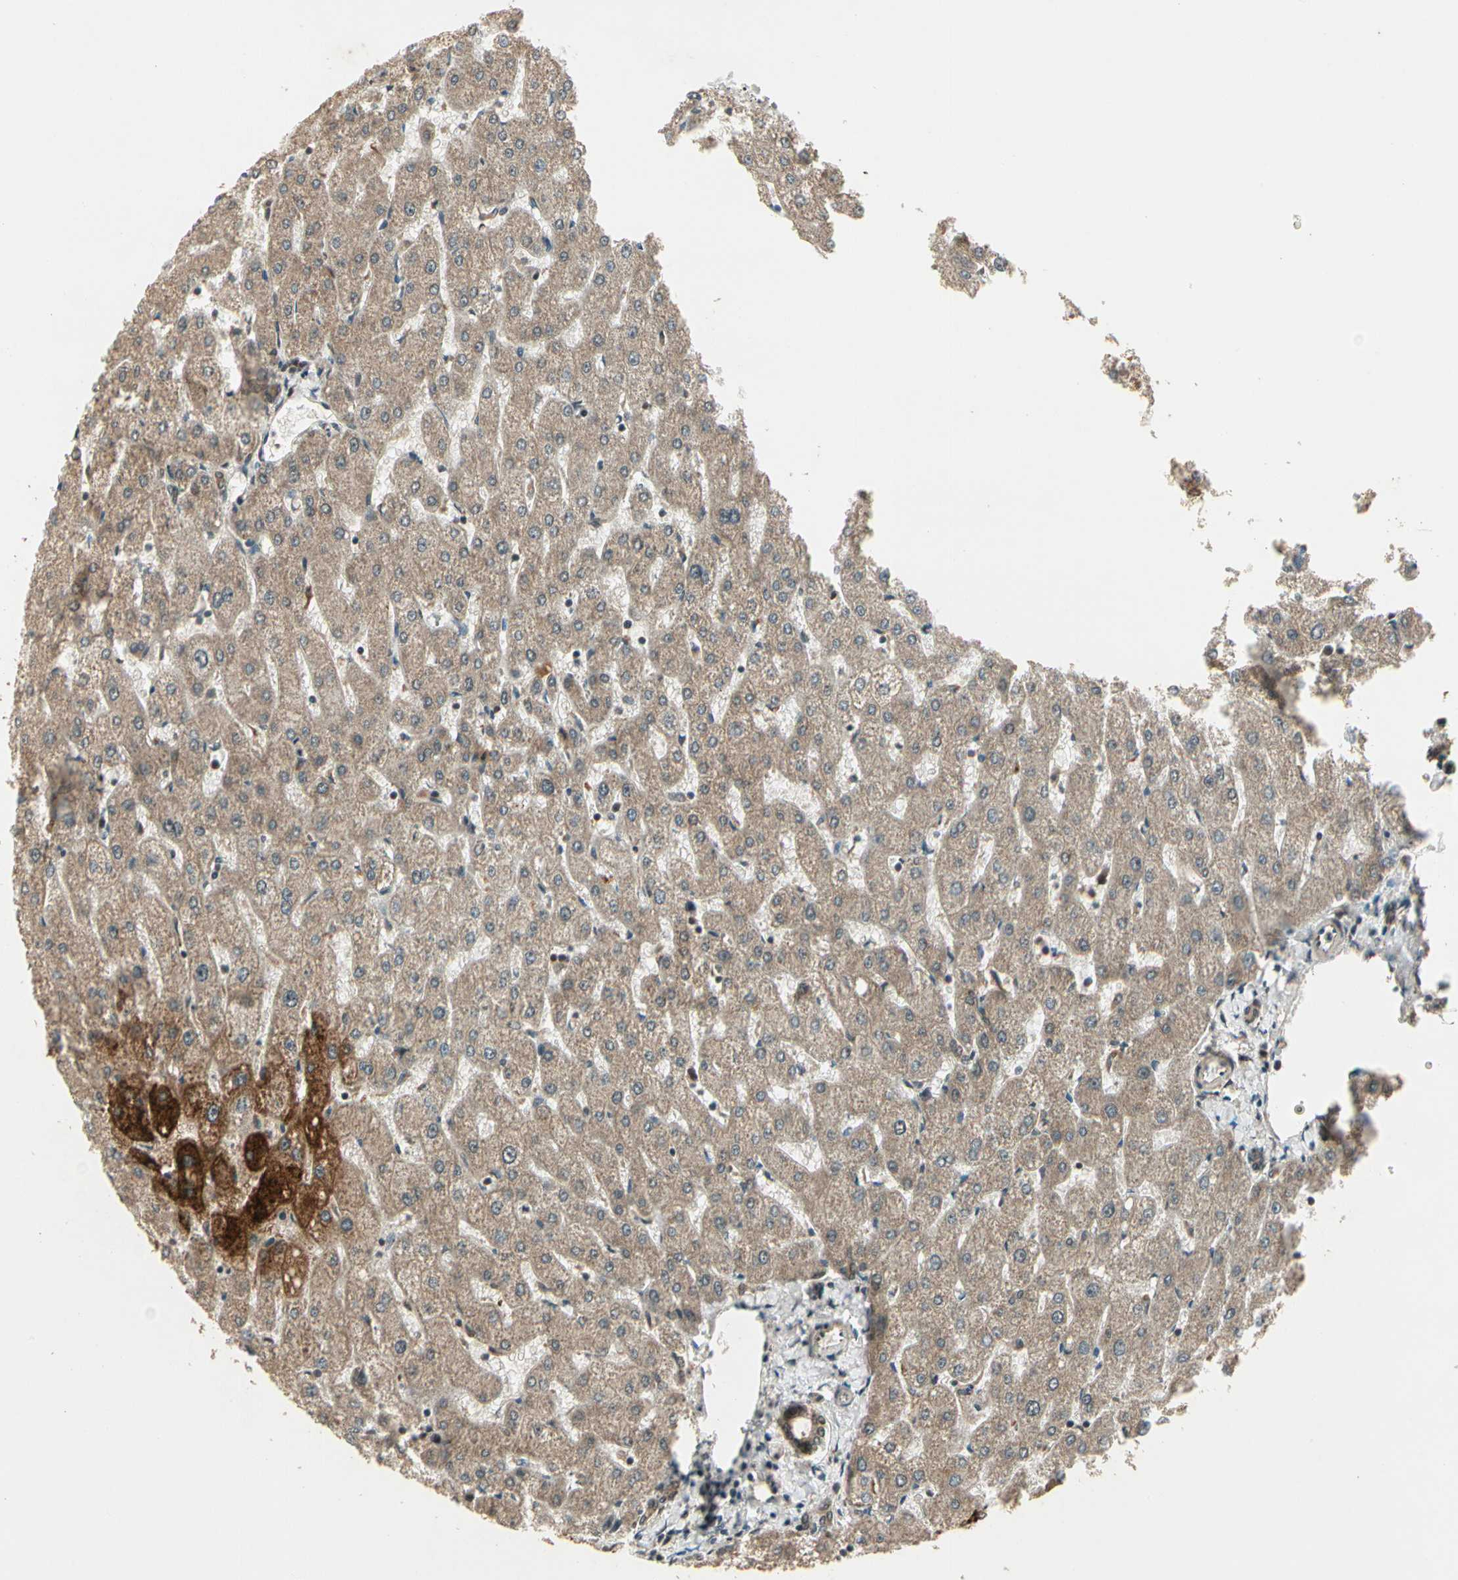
{"staining": {"intensity": "weak", "quantity": "25%-75%", "location": "cytoplasmic/membranous"}, "tissue": "liver", "cell_type": "Cholangiocytes", "image_type": "normal", "snomed": [{"axis": "morphology", "description": "Normal tissue, NOS"}, {"axis": "topography", "description": "Liver"}], "caption": "Immunohistochemistry (IHC) staining of normal liver, which shows low levels of weak cytoplasmic/membranous staining in about 25%-75% of cholangiocytes indicating weak cytoplasmic/membranous protein staining. The staining was performed using DAB (brown) for protein detection and nuclei were counterstained in hematoxylin (blue).", "gene": "GLUL", "patient": {"sex": "male", "age": 67}}